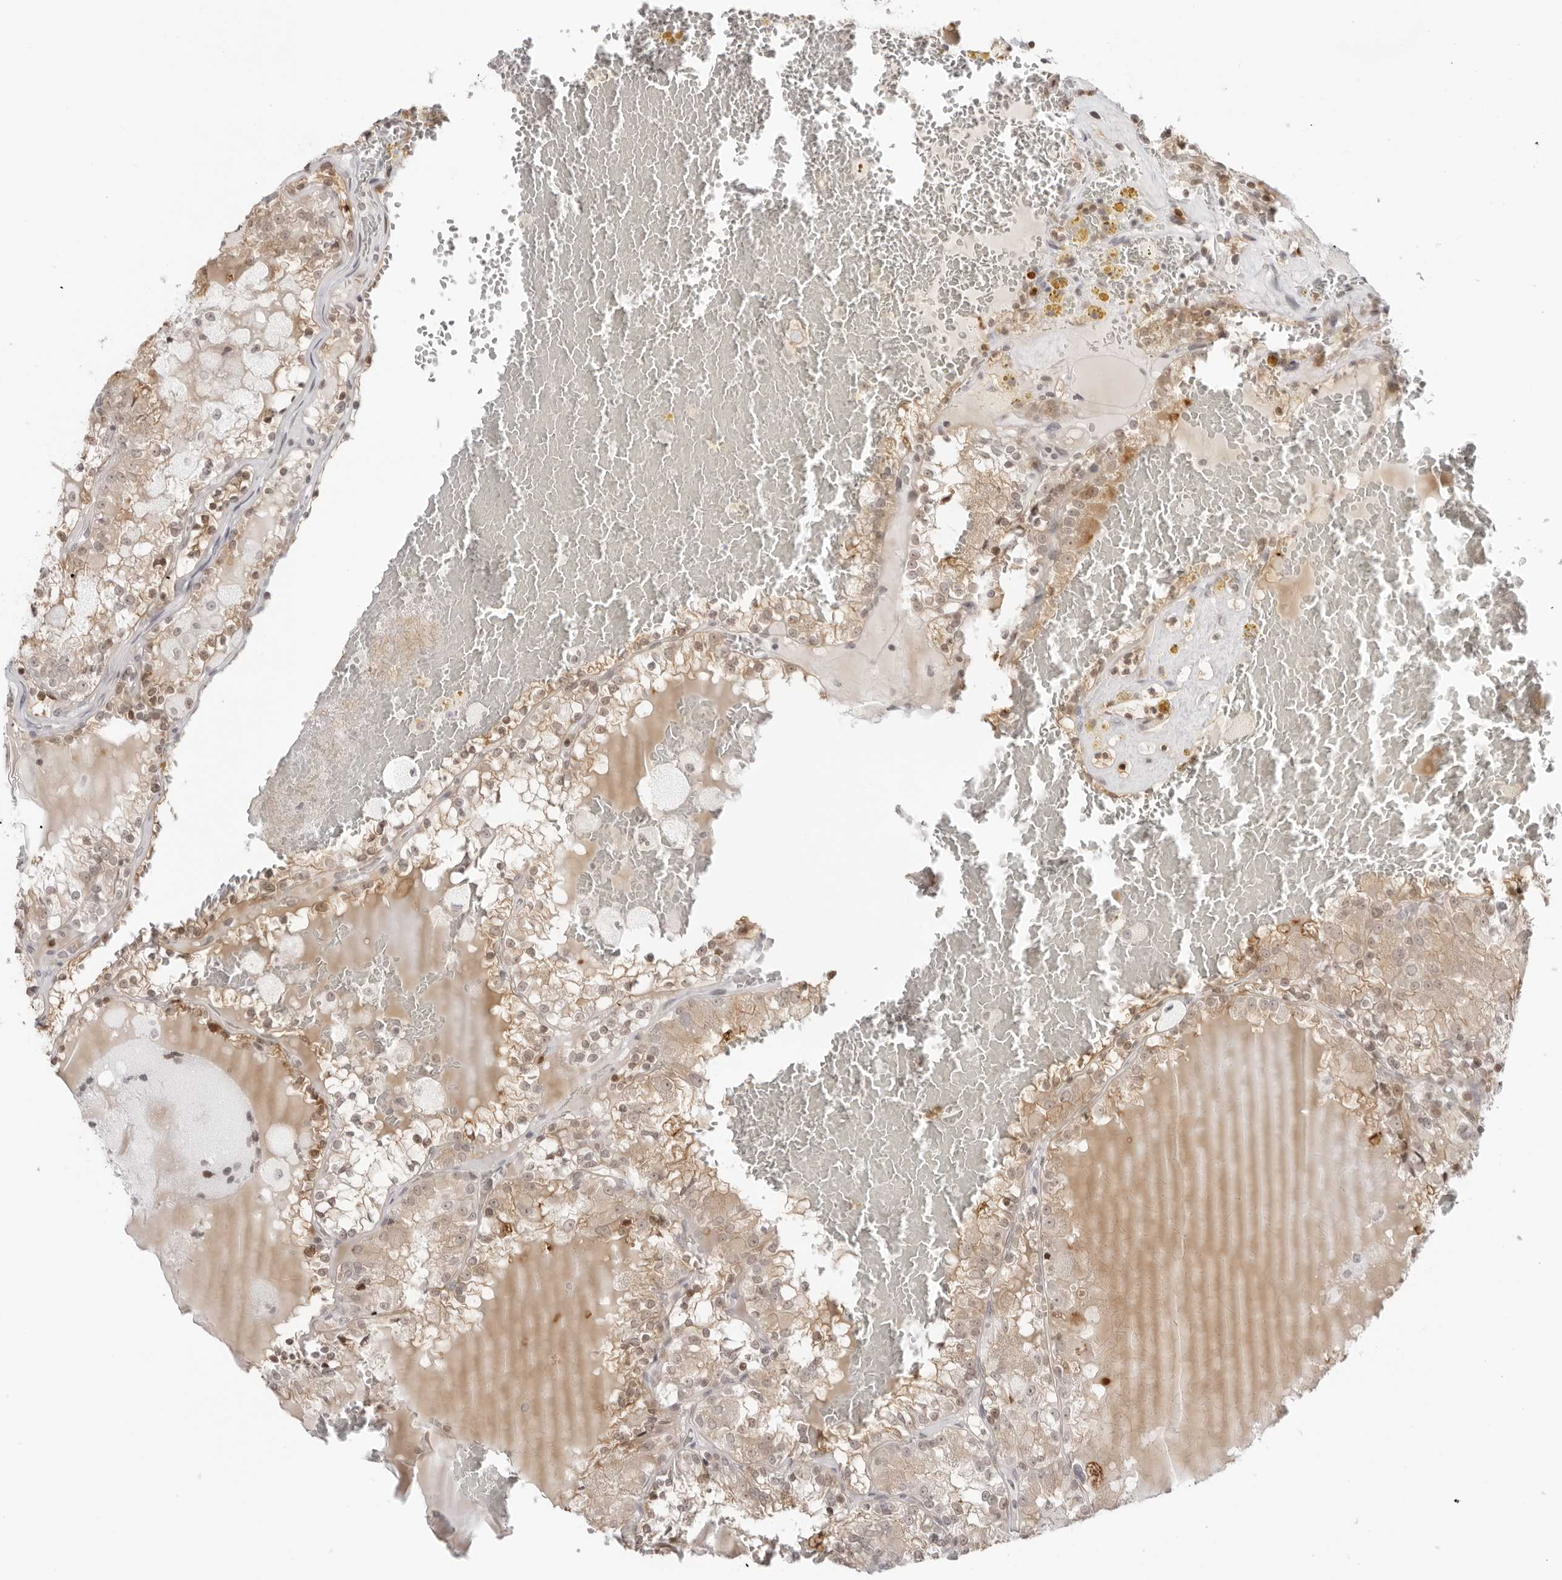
{"staining": {"intensity": "weak", "quantity": "25%-75%", "location": "cytoplasmic/membranous,nuclear"}, "tissue": "renal cancer", "cell_type": "Tumor cells", "image_type": "cancer", "snomed": [{"axis": "morphology", "description": "Adenocarcinoma, NOS"}, {"axis": "topography", "description": "Kidney"}], "caption": "This is an image of immunohistochemistry (IHC) staining of renal cancer, which shows weak staining in the cytoplasmic/membranous and nuclear of tumor cells.", "gene": "RNF146", "patient": {"sex": "female", "age": 56}}